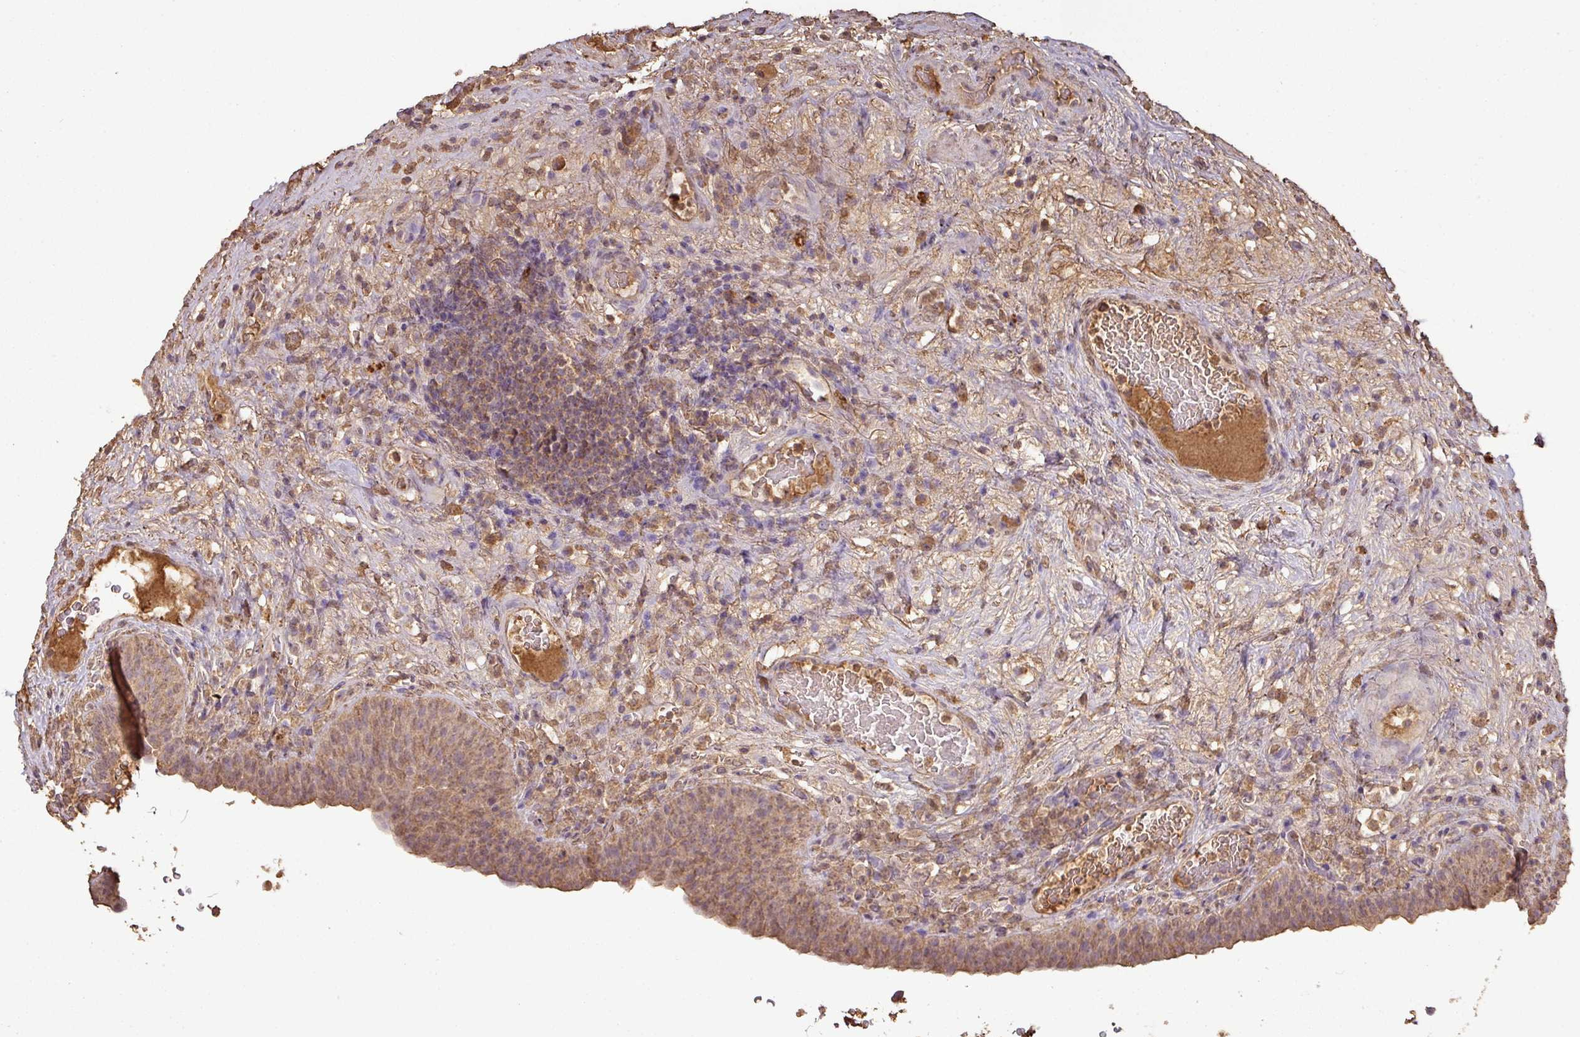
{"staining": {"intensity": "moderate", "quantity": ">75%", "location": "cytoplasmic/membranous,nuclear"}, "tissue": "urinary bladder", "cell_type": "Urothelial cells", "image_type": "normal", "snomed": [{"axis": "morphology", "description": "Normal tissue, NOS"}, {"axis": "topography", "description": "Urinary bladder"}], "caption": "Immunohistochemical staining of normal human urinary bladder displays >75% levels of moderate cytoplasmic/membranous,nuclear protein positivity in about >75% of urothelial cells.", "gene": "ATAT1", "patient": {"sex": "male", "age": 71}}